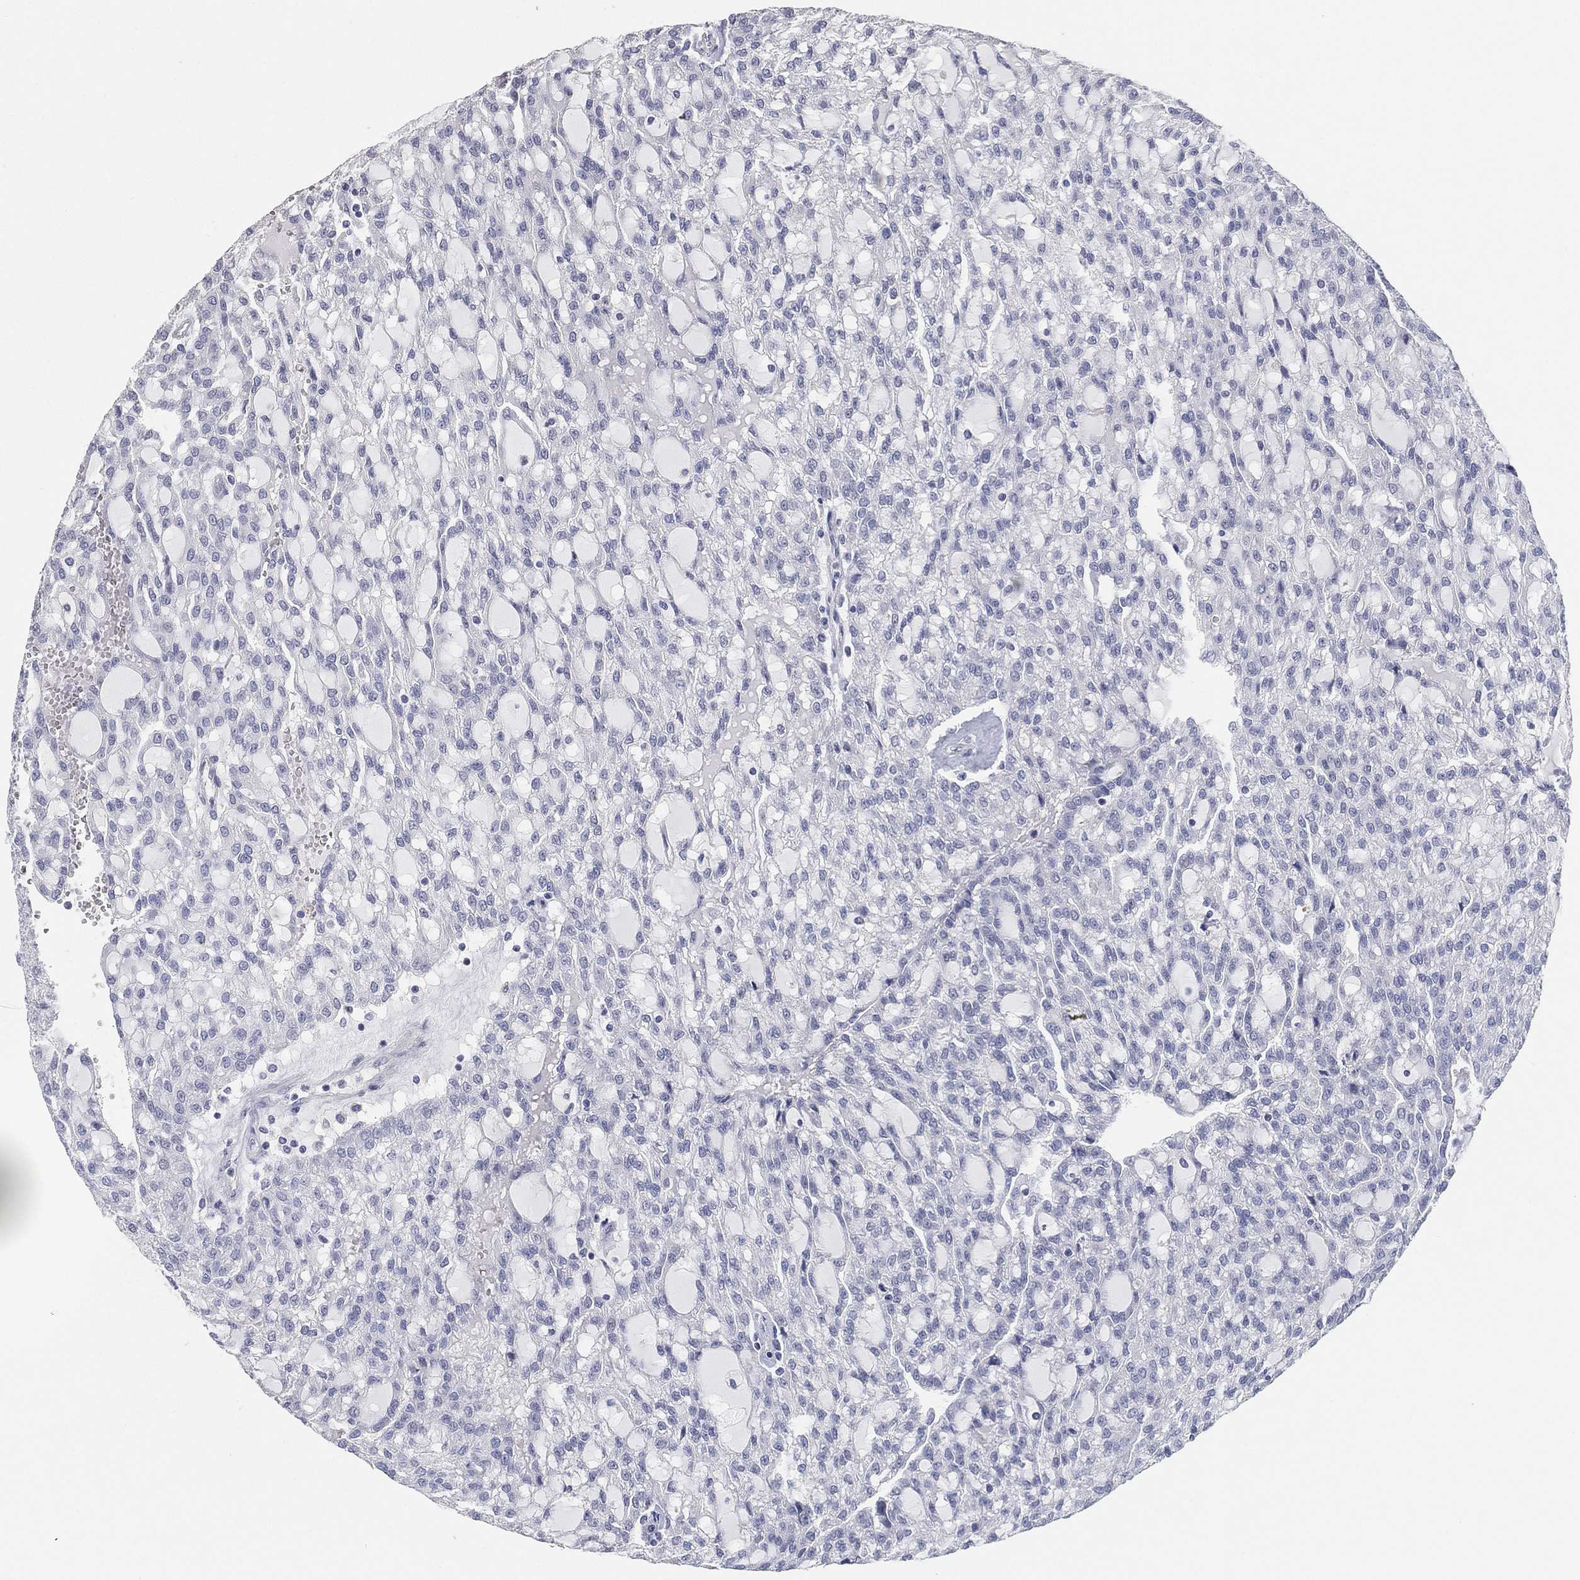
{"staining": {"intensity": "negative", "quantity": "none", "location": "none"}, "tissue": "renal cancer", "cell_type": "Tumor cells", "image_type": "cancer", "snomed": [{"axis": "morphology", "description": "Adenocarcinoma, NOS"}, {"axis": "topography", "description": "Kidney"}], "caption": "Immunohistochemical staining of renal cancer (adenocarcinoma) shows no significant expression in tumor cells.", "gene": "FAM187B", "patient": {"sex": "male", "age": 63}}